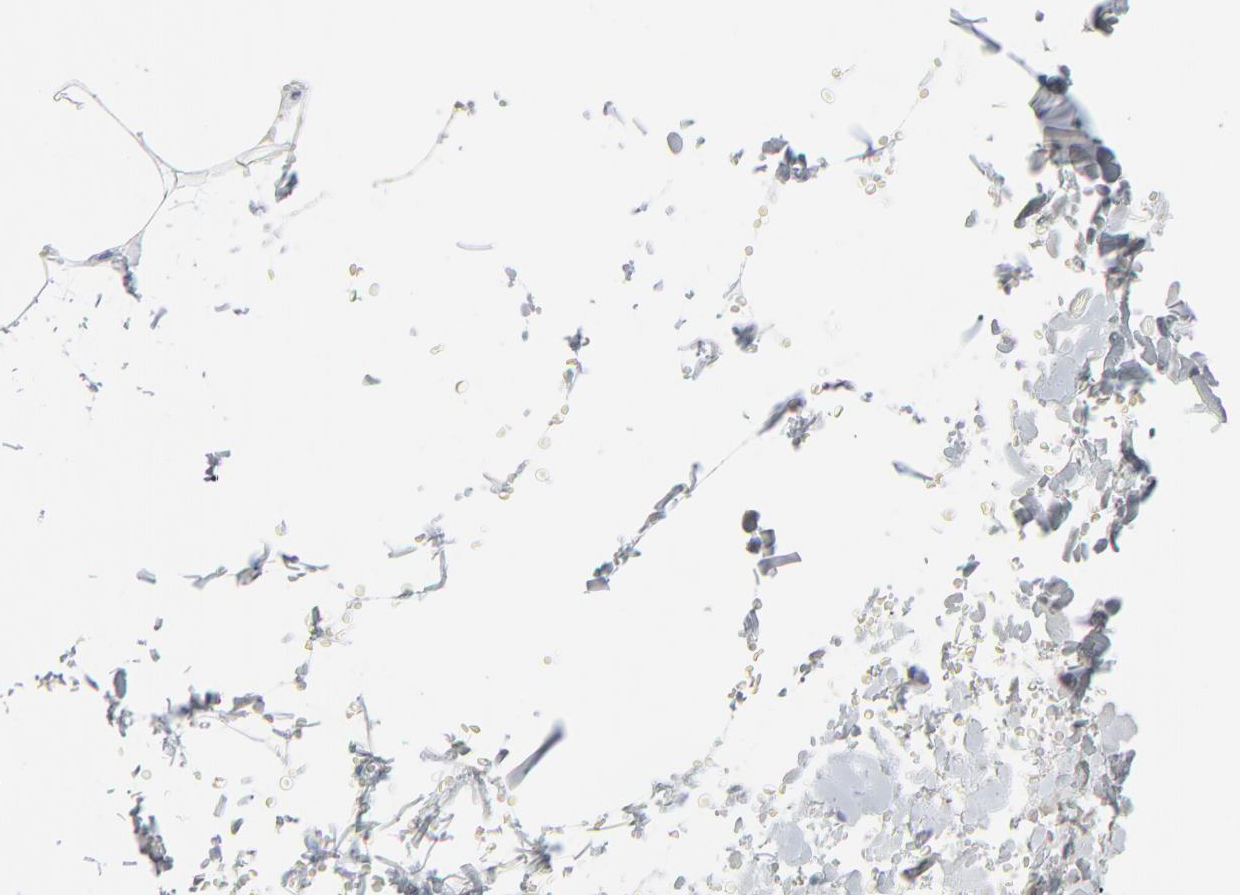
{"staining": {"intensity": "weak", "quantity": ">75%", "location": "cytoplasmic/membranous"}, "tissue": "adipose tissue", "cell_type": "Adipocytes", "image_type": "normal", "snomed": [{"axis": "morphology", "description": "Normal tissue, NOS"}, {"axis": "topography", "description": "Soft tissue"}], "caption": "IHC of benign human adipose tissue exhibits low levels of weak cytoplasmic/membranous staining in approximately >75% of adipocytes.", "gene": "BGN", "patient": {"sex": "male", "age": 72}}